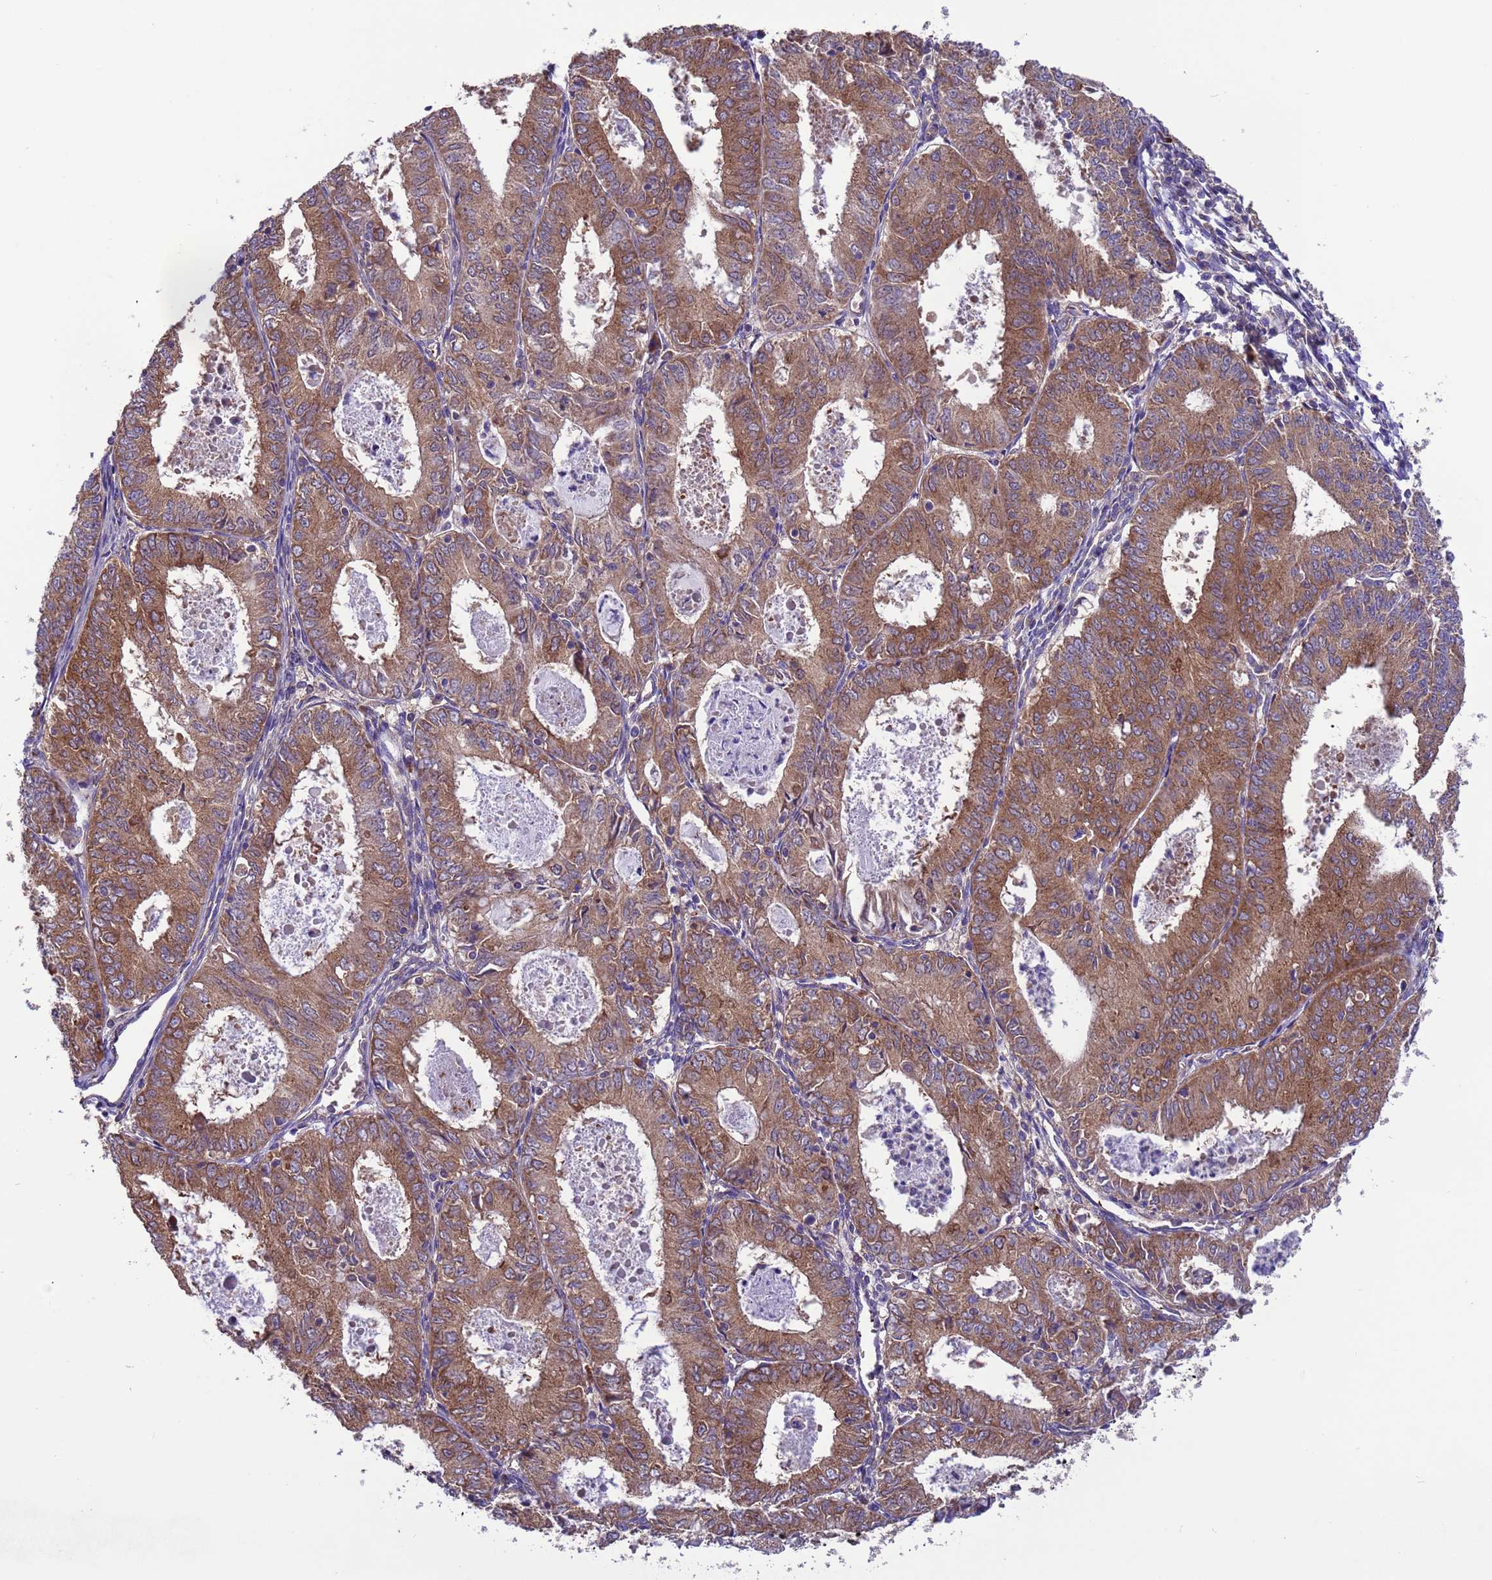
{"staining": {"intensity": "moderate", "quantity": ">75%", "location": "cytoplasmic/membranous"}, "tissue": "endometrial cancer", "cell_type": "Tumor cells", "image_type": "cancer", "snomed": [{"axis": "morphology", "description": "Adenocarcinoma, NOS"}, {"axis": "topography", "description": "Endometrium"}], "caption": "Moderate cytoplasmic/membranous positivity for a protein is identified in approximately >75% of tumor cells of endometrial cancer using immunohistochemistry.", "gene": "ARHGAP12", "patient": {"sex": "female", "age": 57}}